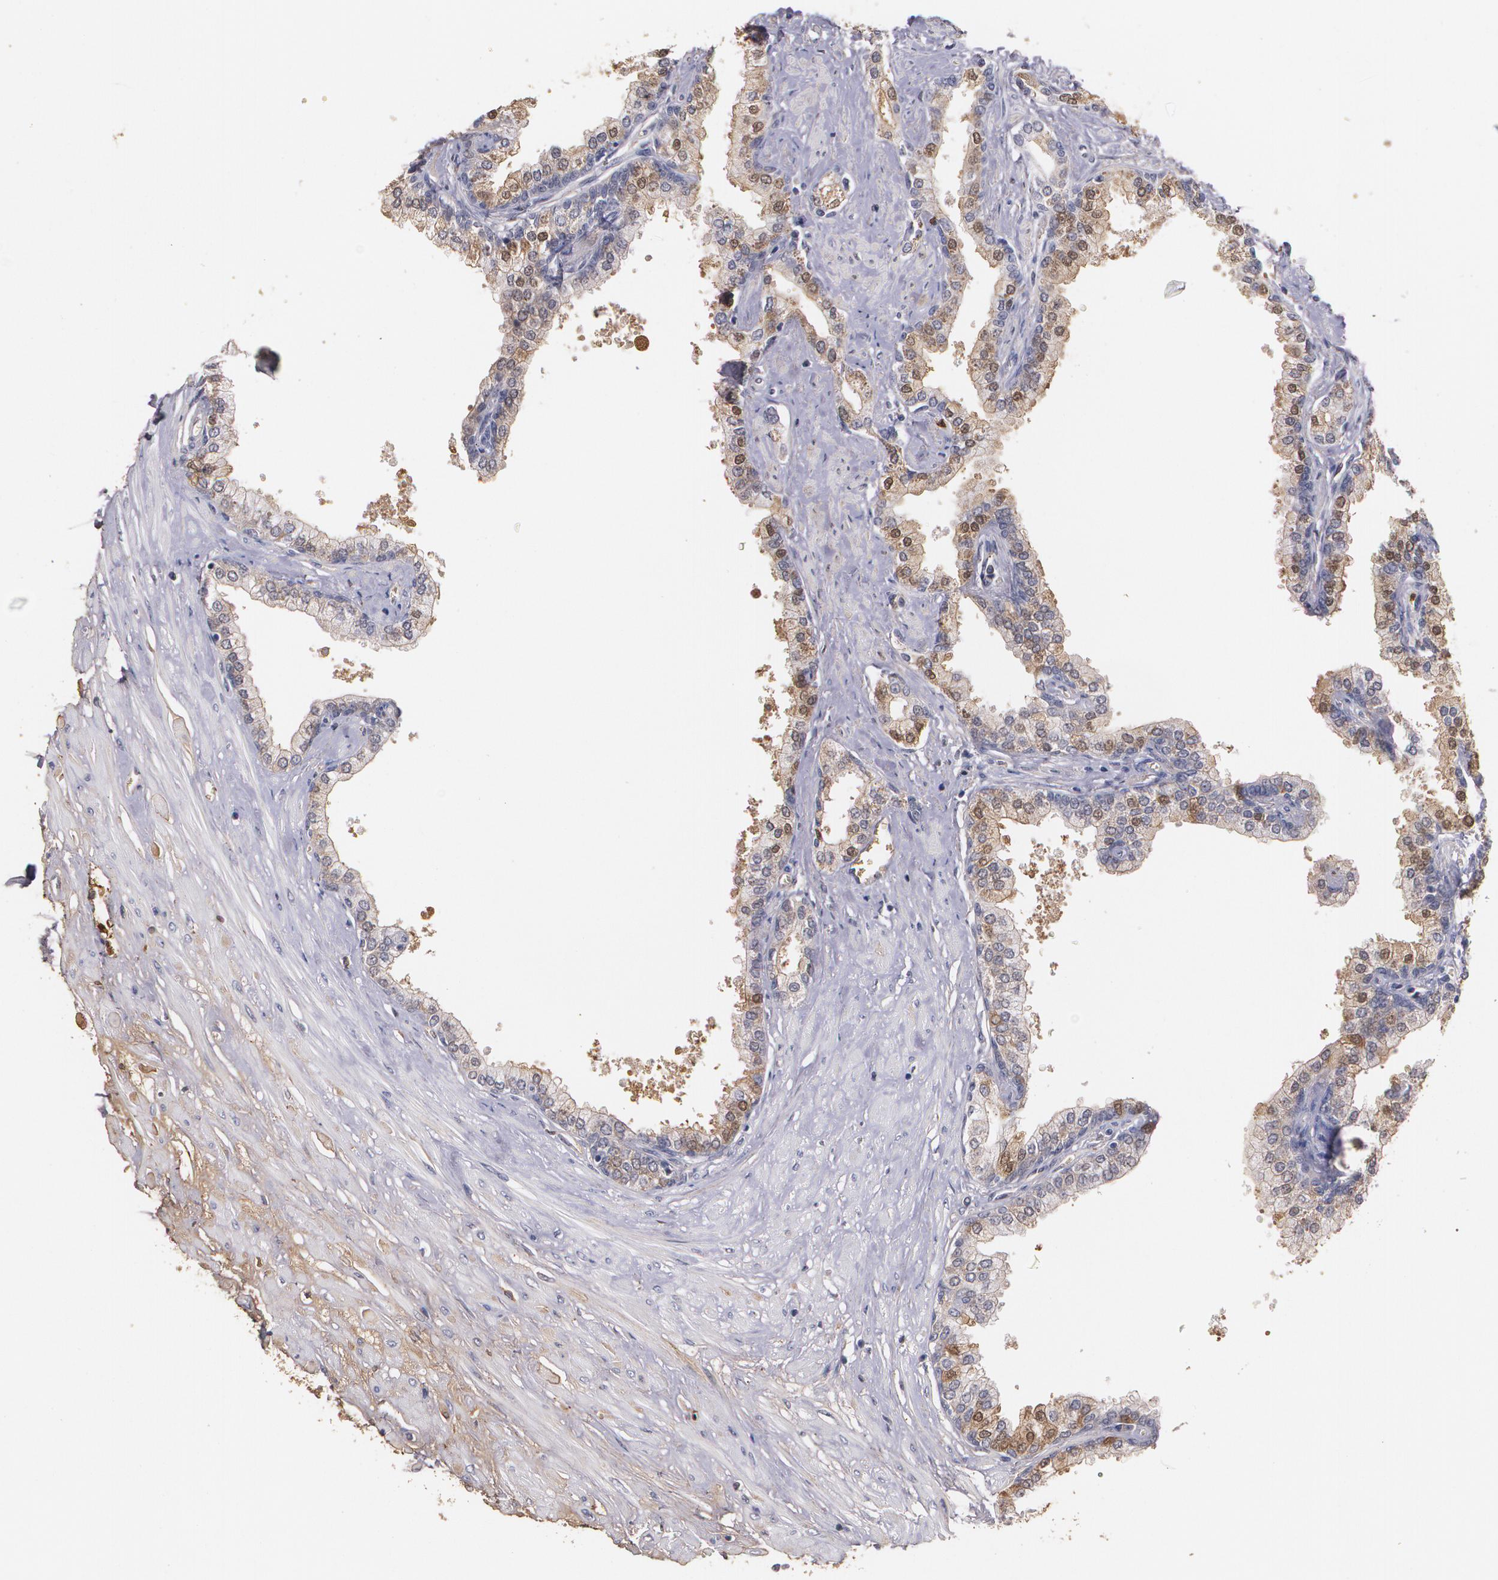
{"staining": {"intensity": "weak", "quantity": ">75%", "location": "cytoplasmic/membranous"}, "tissue": "prostate", "cell_type": "Glandular cells", "image_type": "normal", "snomed": [{"axis": "morphology", "description": "Normal tissue, NOS"}, {"axis": "topography", "description": "Prostate"}], "caption": "Protein expression analysis of normal human prostate reveals weak cytoplasmic/membranous positivity in about >75% of glandular cells. (DAB IHC with brightfield microscopy, high magnification).", "gene": "PTS", "patient": {"sex": "male", "age": 60}}